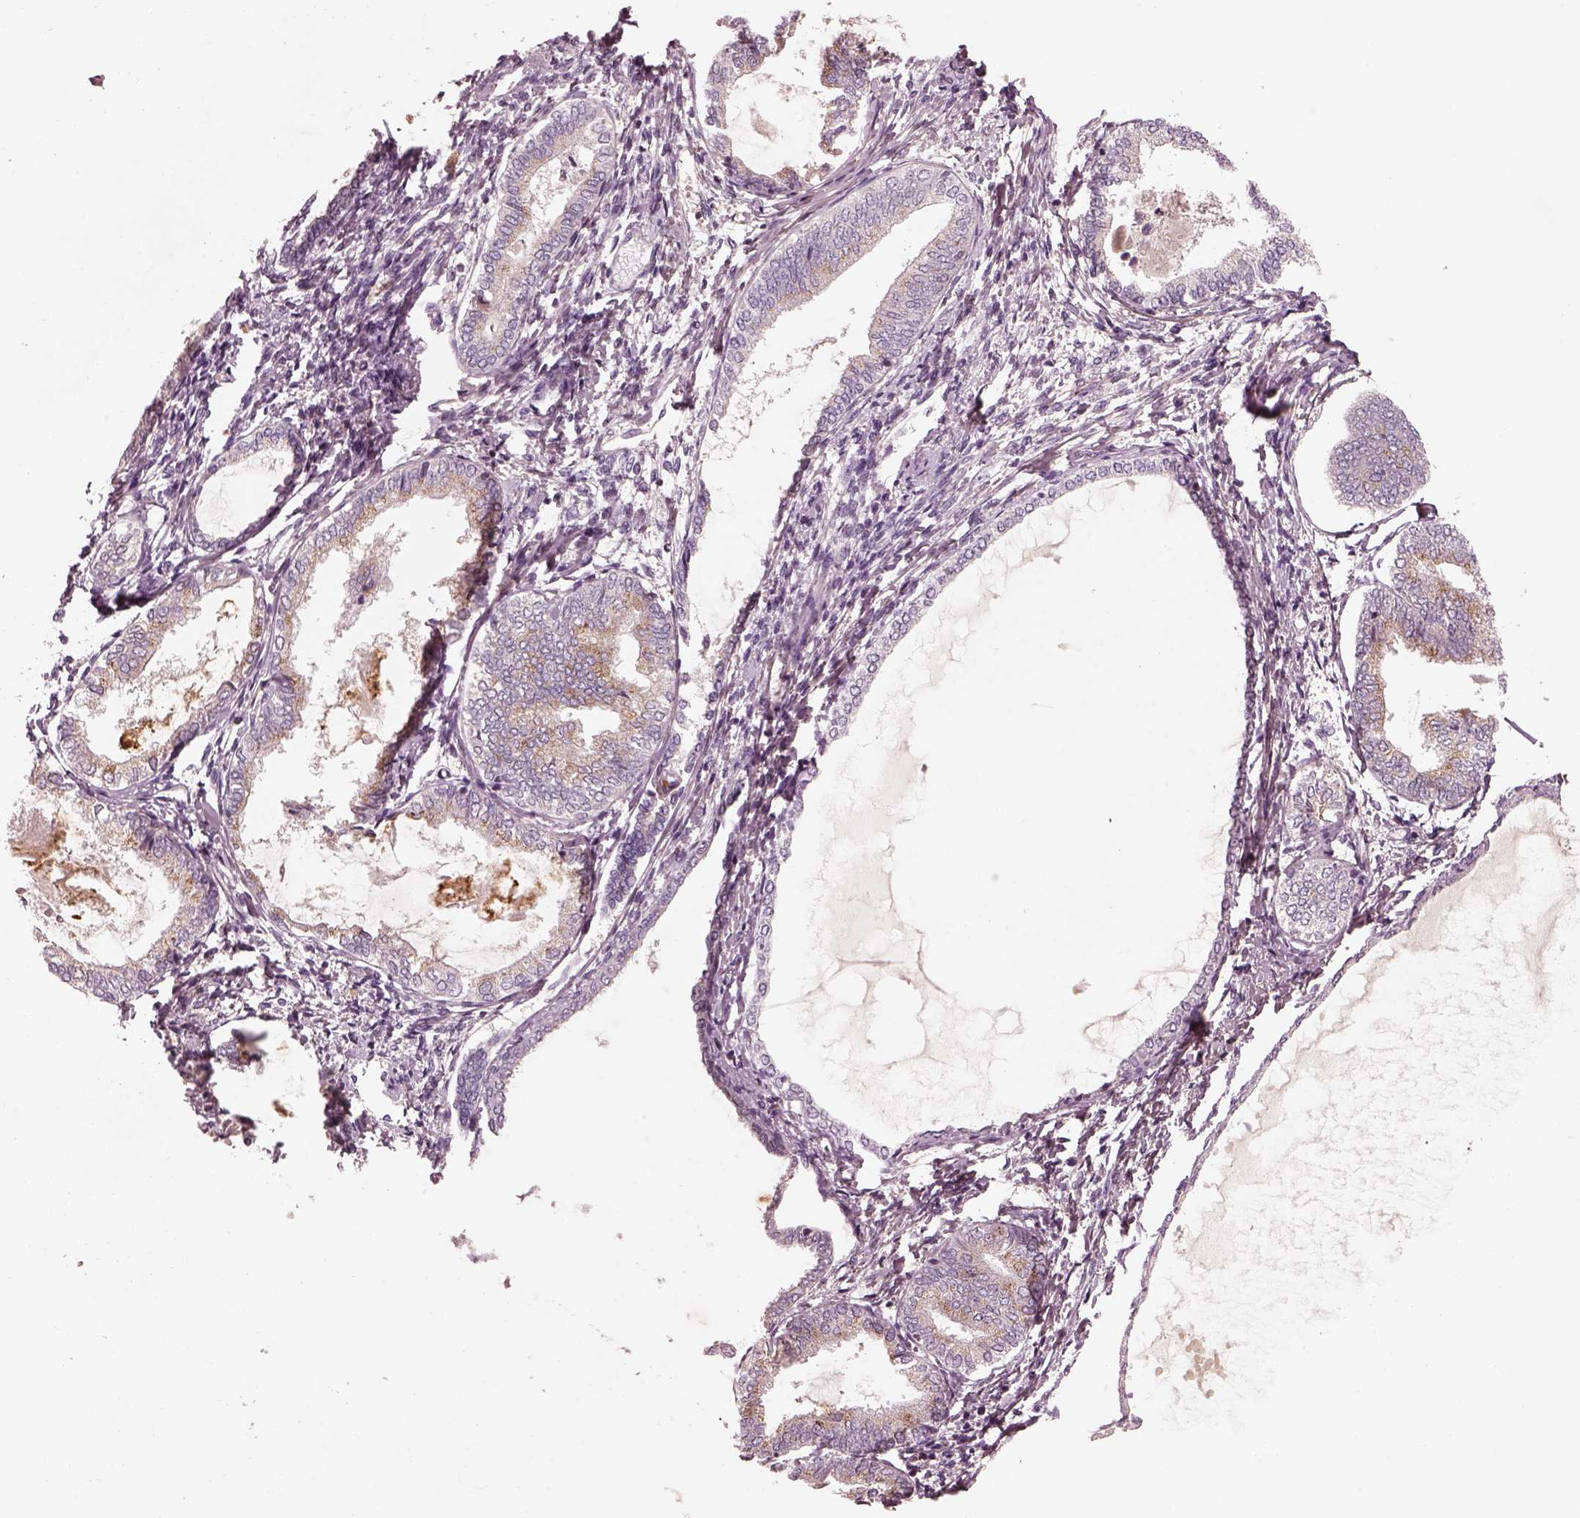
{"staining": {"intensity": "weak", "quantity": "25%-75%", "location": "cytoplasmic/membranous"}, "tissue": "endometrial cancer", "cell_type": "Tumor cells", "image_type": "cancer", "snomed": [{"axis": "morphology", "description": "Adenocarcinoma, NOS"}, {"axis": "topography", "description": "Endometrium"}], "caption": "Weak cytoplasmic/membranous protein positivity is appreciated in about 25%-75% of tumor cells in endometrial cancer.", "gene": "SDCBP2", "patient": {"sex": "female", "age": 68}}